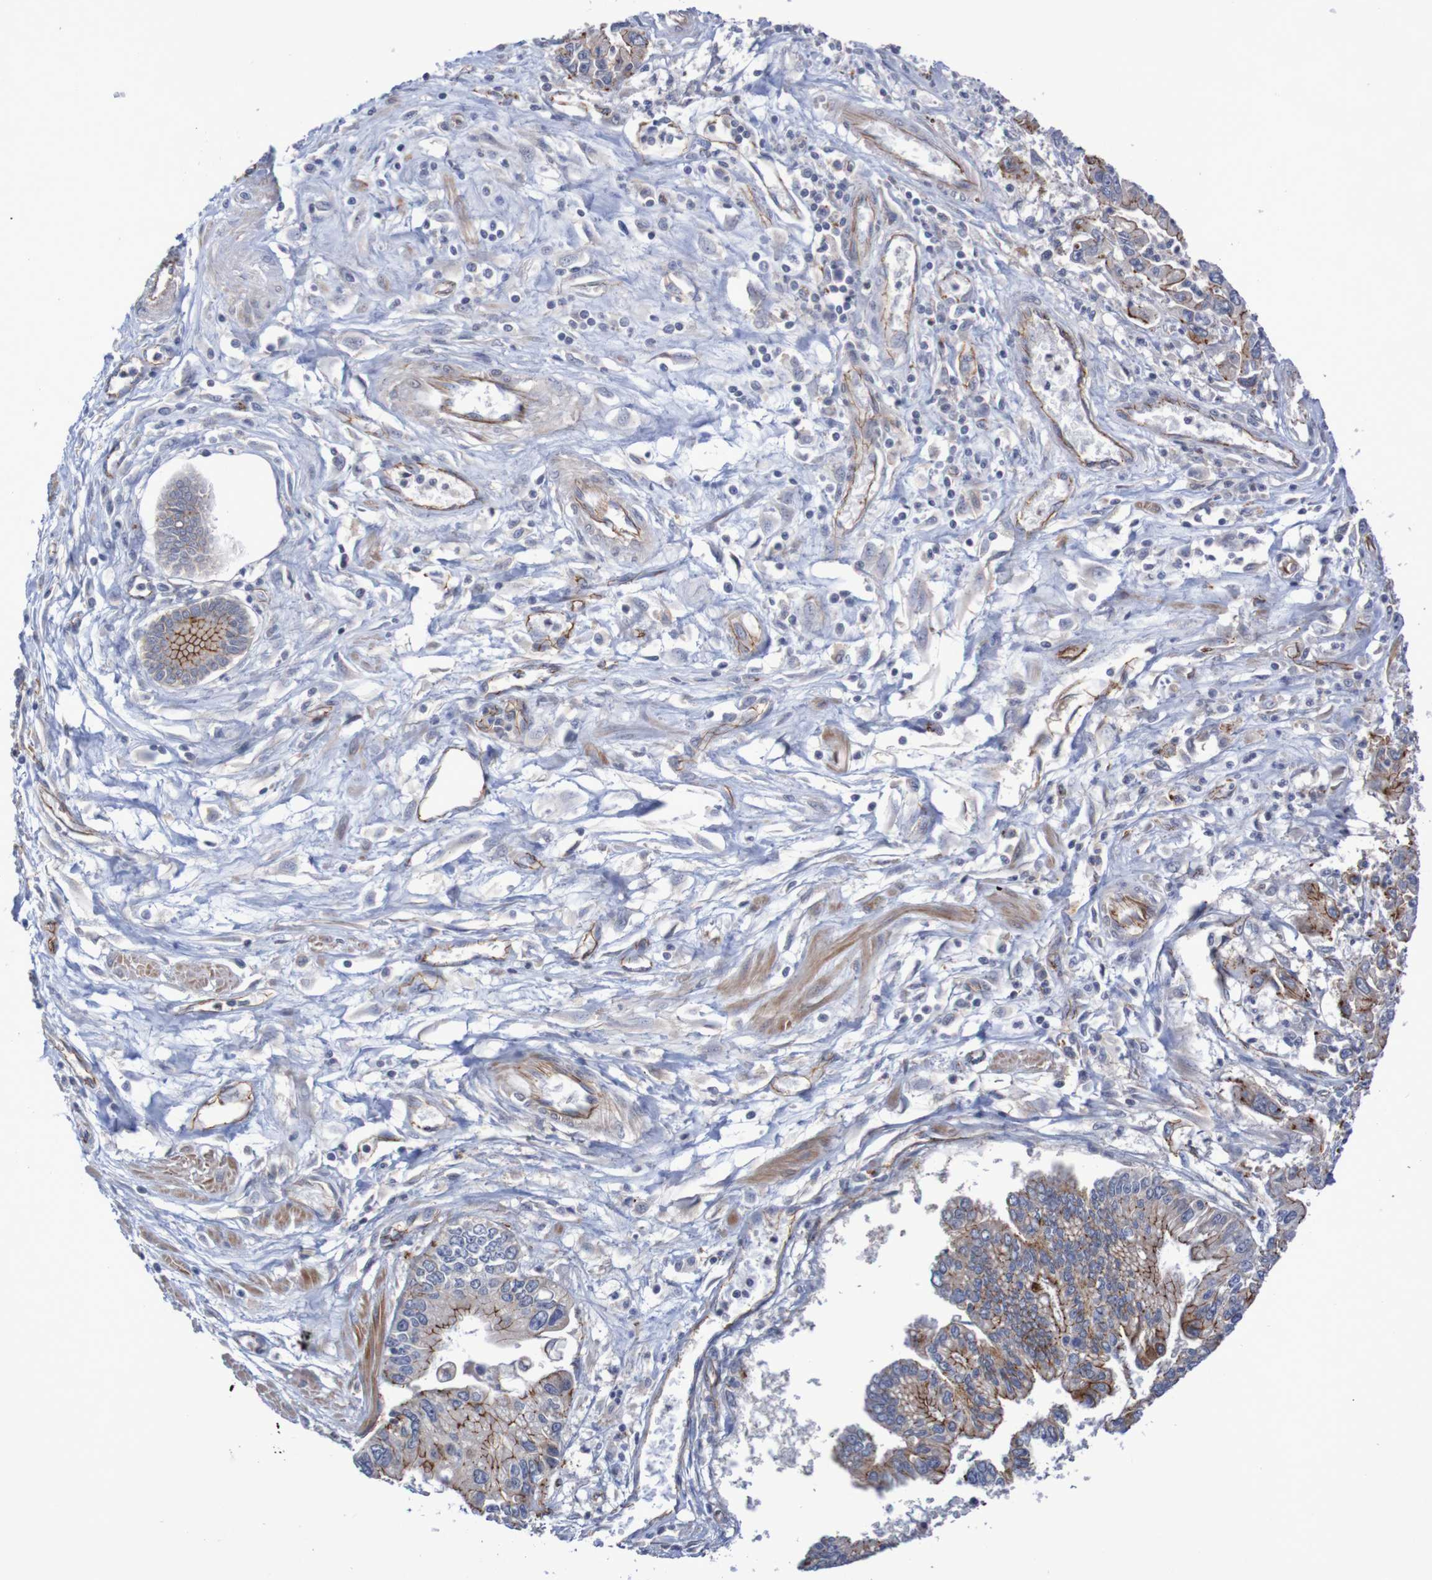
{"staining": {"intensity": "moderate", "quantity": ">75%", "location": "cytoplasmic/membranous"}, "tissue": "pancreatic cancer", "cell_type": "Tumor cells", "image_type": "cancer", "snomed": [{"axis": "morphology", "description": "Adenocarcinoma, NOS"}, {"axis": "topography", "description": "Pancreas"}], "caption": "Pancreatic adenocarcinoma stained with a protein marker displays moderate staining in tumor cells.", "gene": "NECTIN2", "patient": {"sex": "male", "age": 56}}